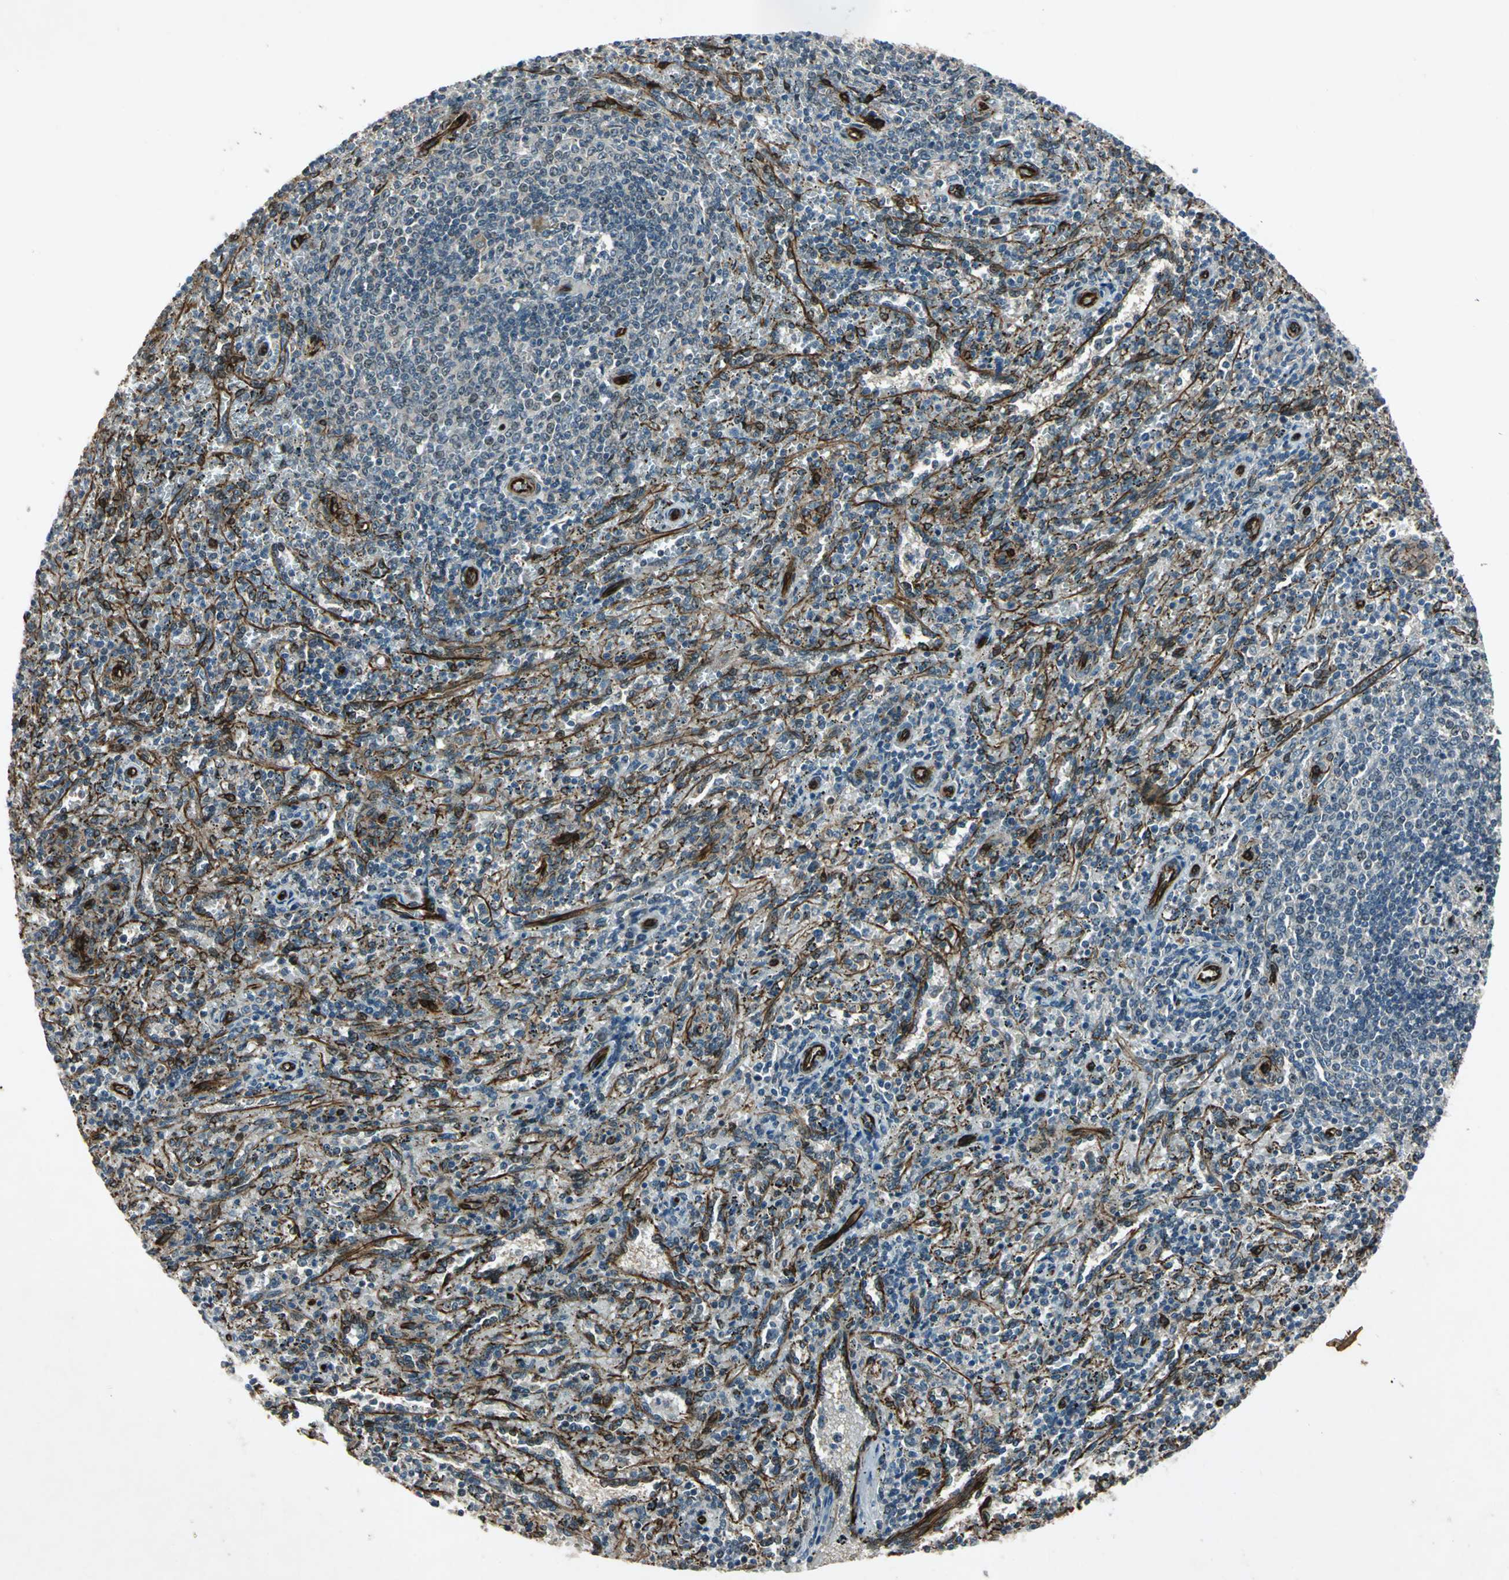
{"staining": {"intensity": "weak", "quantity": "25%-75%", "location": "cytoplasmic/membranous"}, "tissue": "spleen", "cell_type": "Cells in red pulp", "image_type": "normal", "snomed": [{"axis": "morphology", "description": "Normal tissue, NOS"}, {"axis": "topography", "description": "Spleen"}], "caption": "DAB immunohistochemical staining of unremarkable human spleen exhibits weak cytoplasmic/membranous protein positivity in about 25%-75% of cells in red pulp.", "gene": "EXD2", "patient": {"sex": "female", "age": 10}}